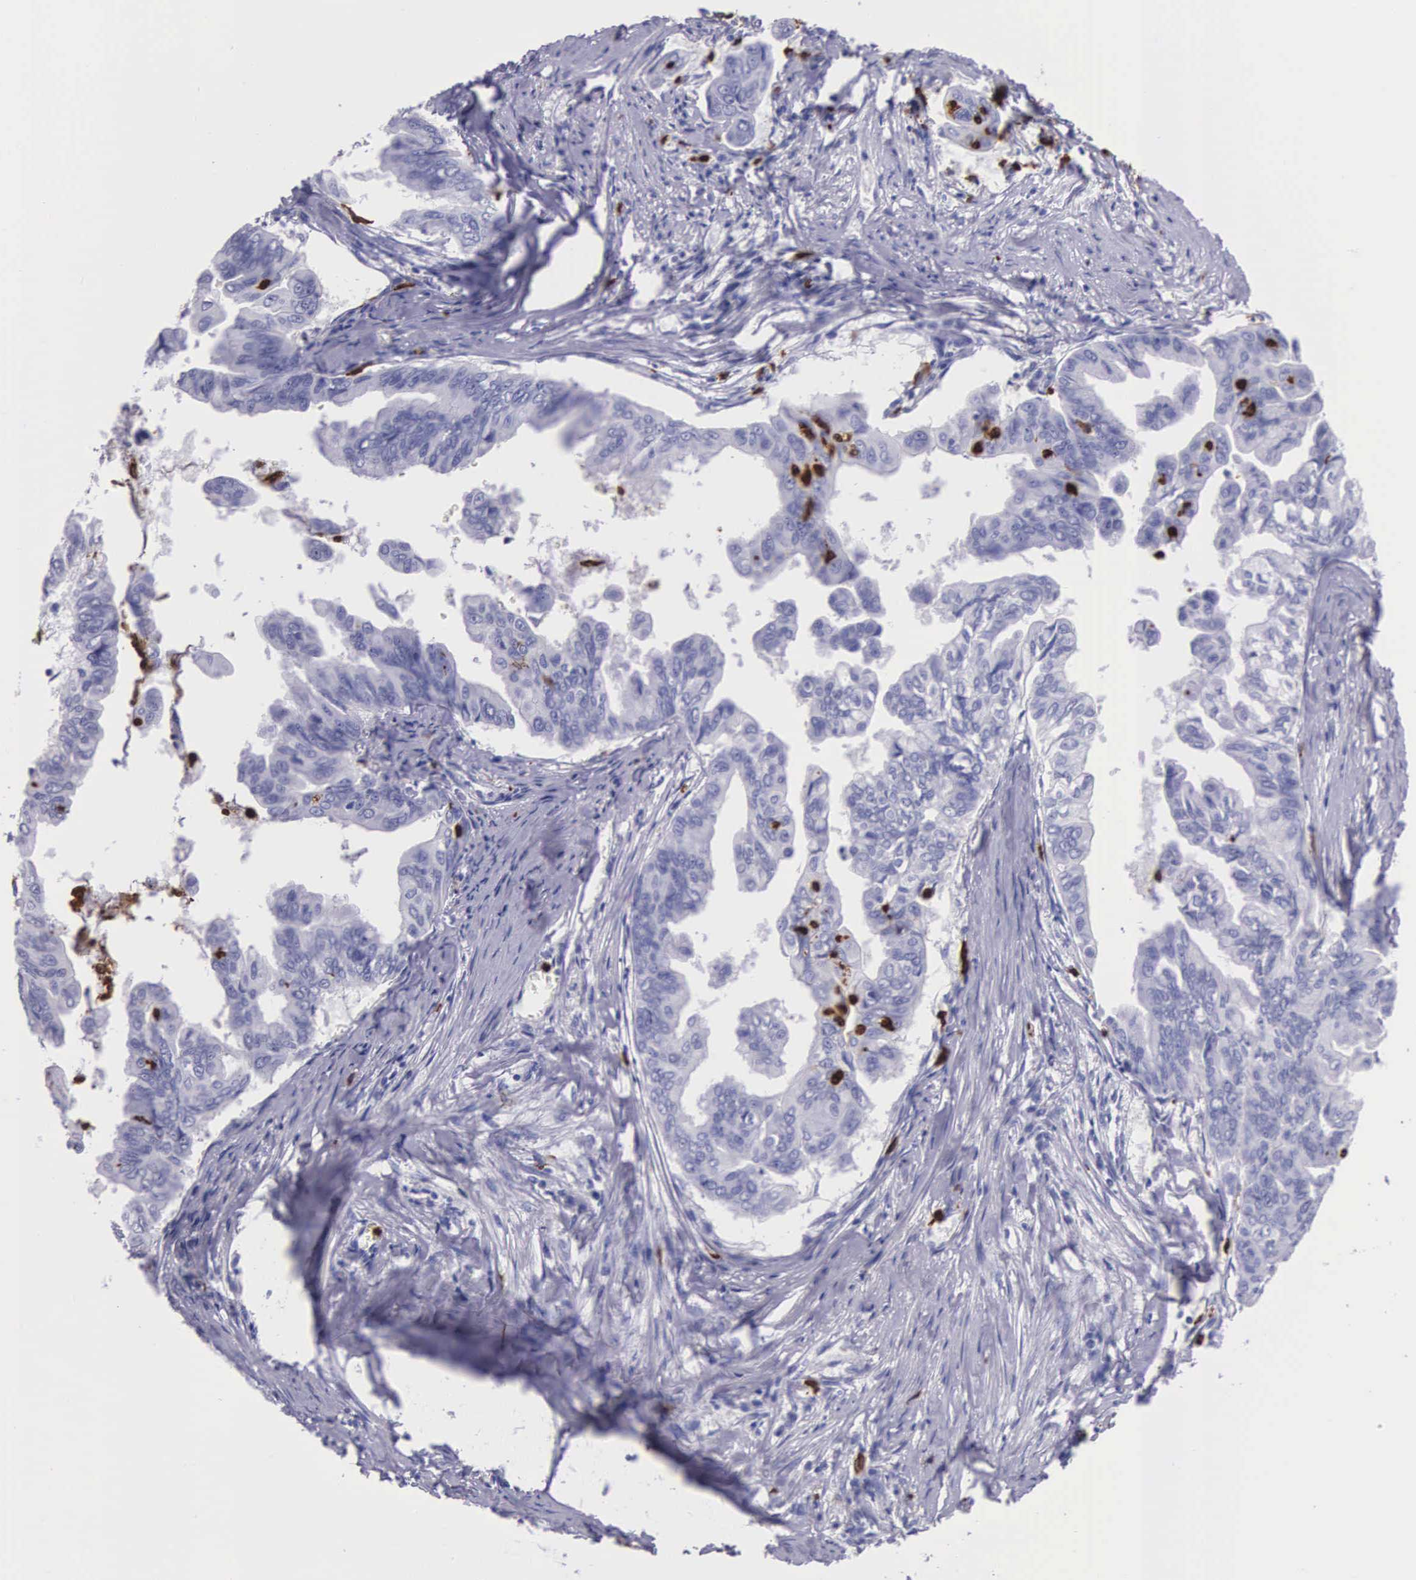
{"staining": {"intensity": "negative", "quantity": "none", "location": "none"}, "tissue": "stomach cancer", "cell_type": "Tumor cells", "image_type": "cancer", "snomed": [{"axis": "morphology", "description": "Adenocarcinoma, NOS"}, {"axis": "topography", "description": "Stomach, upper"}], "caption": "An immunohistochemistry histopathology image of stomach cancer is shown. There is no staining in tumor cells of stomach cancer. (Immunohistochemistry, brightfield microscopy, high magnification).", "gene": "FCN1", "patient": {"sex": "male", "age": 80}}